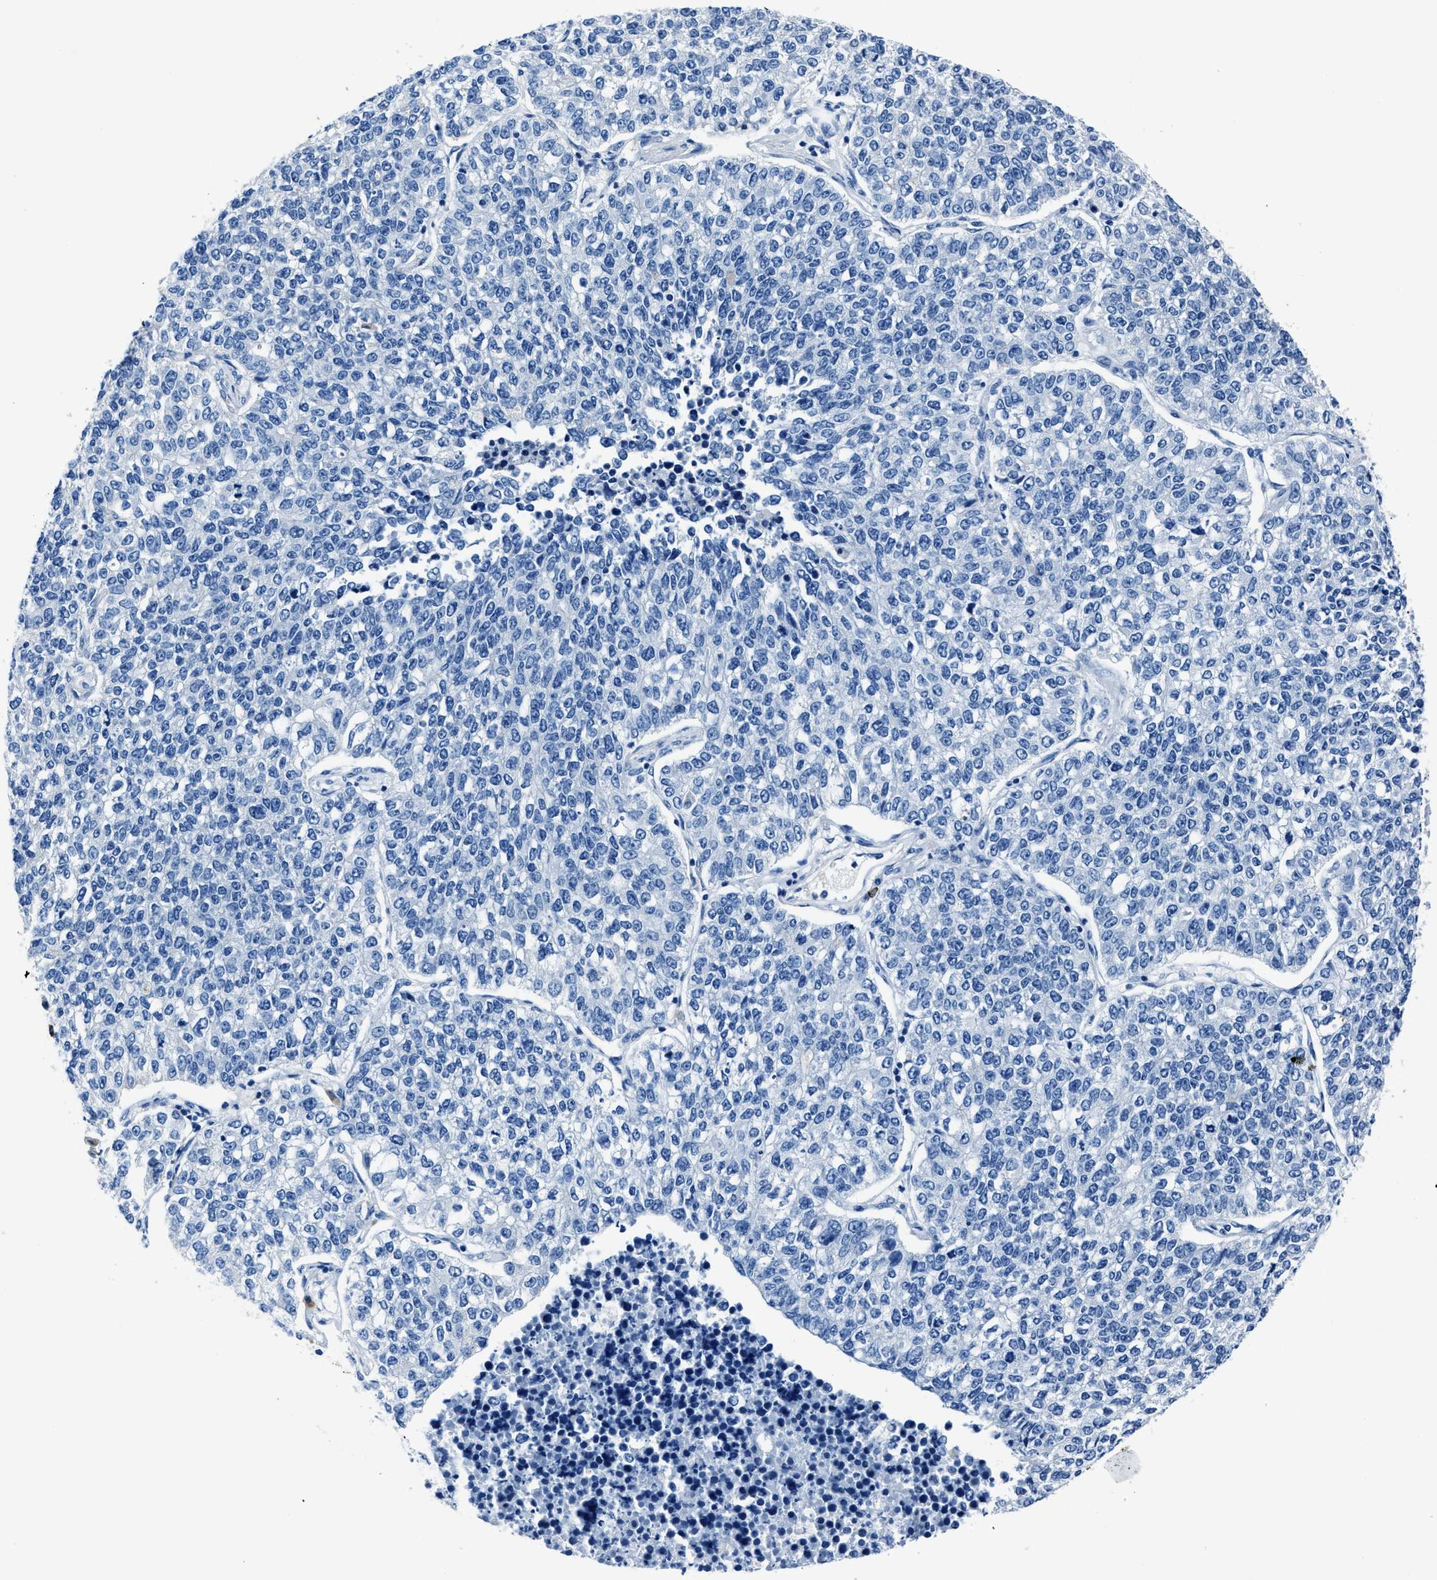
{"staining": {"intensity": "negative", "quantity": "none", "location": "none"}, "tissue": "lung cancer", "cell_type": "Tumor cells", "image_type": "cancer", "snomed": [{"axis": "morphology", "description": "Adenocarcinoma, NOS"}, {"axis": "topography", "description": "Lung"}], "caption": "Immunohistochemistry (IHC) of human lung cancer reveals no expression in tumor cells. The staining is performed using DAB (3,3'-diaminobenzidine) brown chromogen with nuclei counter-stained in using hematoxylin.", "gene": "NACAD", "patient": {"sex": "male", "age": 49}}